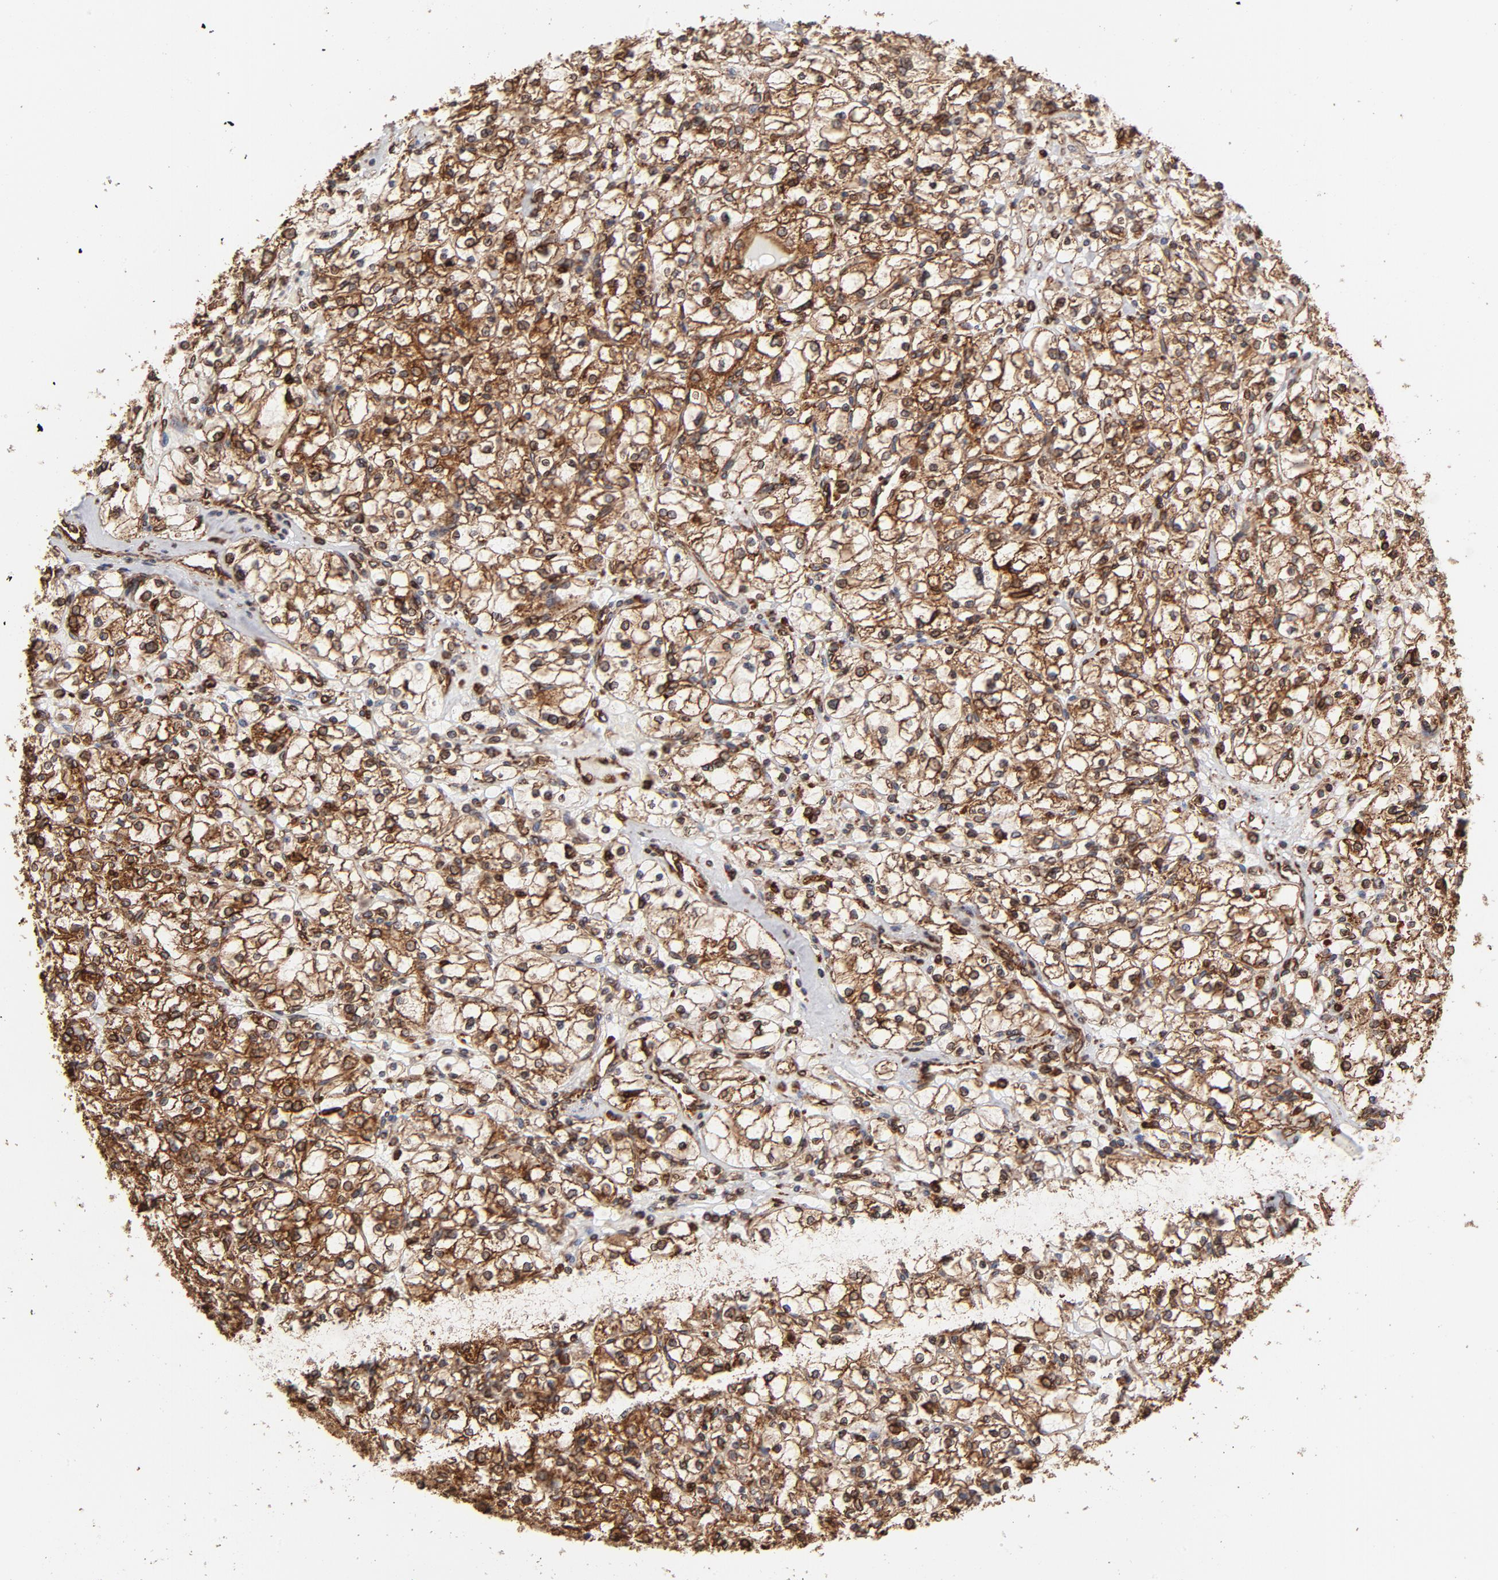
{"staining": {"intensity": "strong", "quantity": ">75%", "location": "cytoplasmic/membranous"}, "tissue": "renal cancer", "cell_type": "Tumor cells", "image_type": "cancer", "snomed": [{"axis": "morphology", "description": "Adenocarcinoma, NOS"}, {"axis": "topography", "description": "Kidney"}], "caption": "Adenocarcinoma (renal) was stained to show a protein in brown. There is high levels of strong cytoplasmic/membranous positivity in about >75% of tumor cells.", "gene": "CANX", "patient": {"sex": "female", "age": 83}}